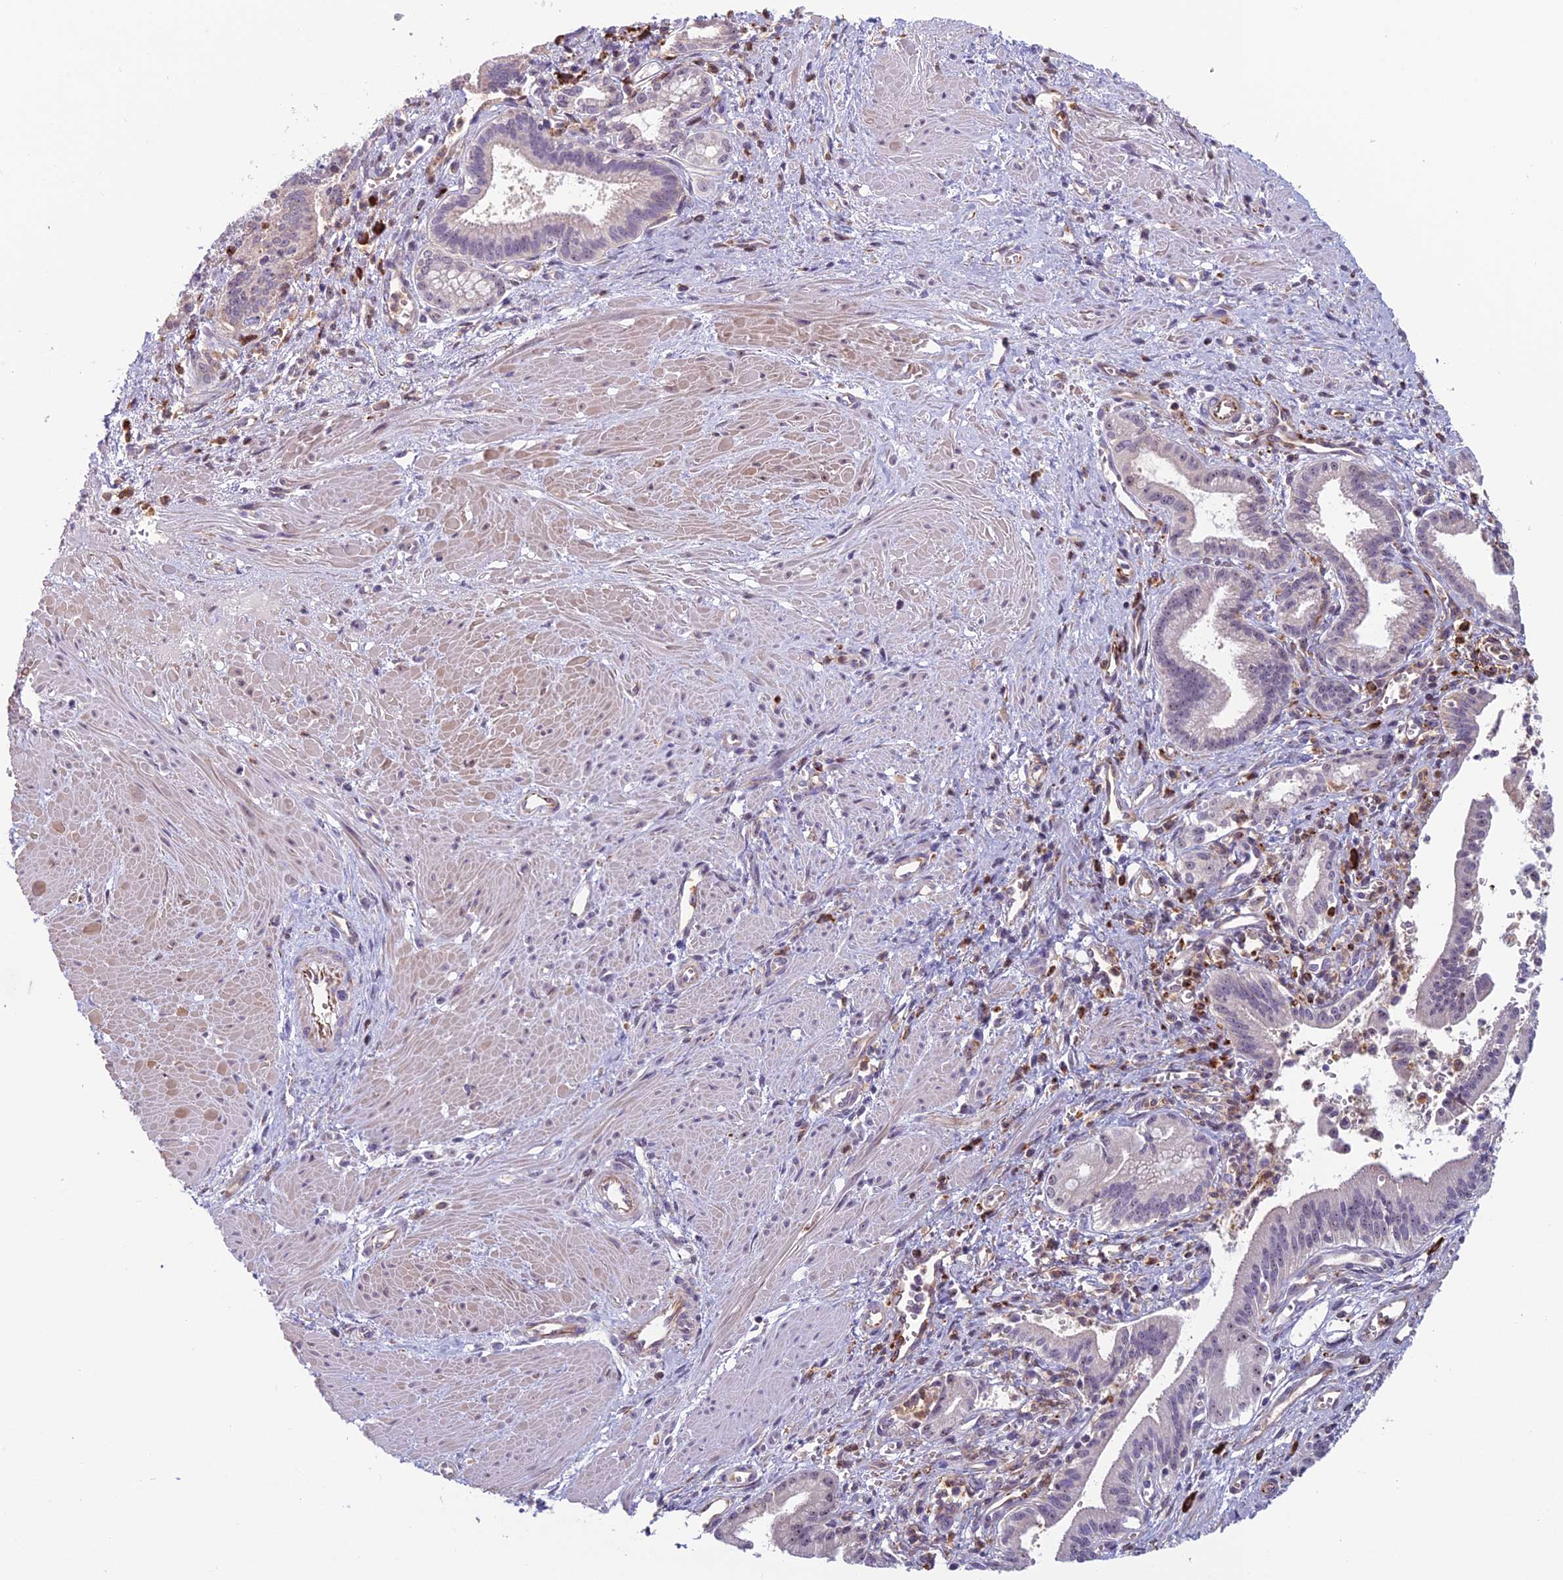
{"staining": {"intensity": "weak", "quantity": "25%-75%", "location": "nuclear"}, "tissue": "pancreatic cancer", "cell_type": "Tumor cells", "image_type": "cancer", "snomed": [{"axis": "morphology", "description": "Adenocarcinoma, NOS"}, {"axis": "topography", "description": "Pancreas"}], "caption": "Immunohistochemistry (IHC) (DAB (3,3'-diaminobenzidine)) staining of human adenocarcinoma (pancreatic) exhibits weak nuclear protein expression in about 25%-75% of tumor cells.", "gene": "NOC2L", "patient": {"sex": "male", "age": 78}}